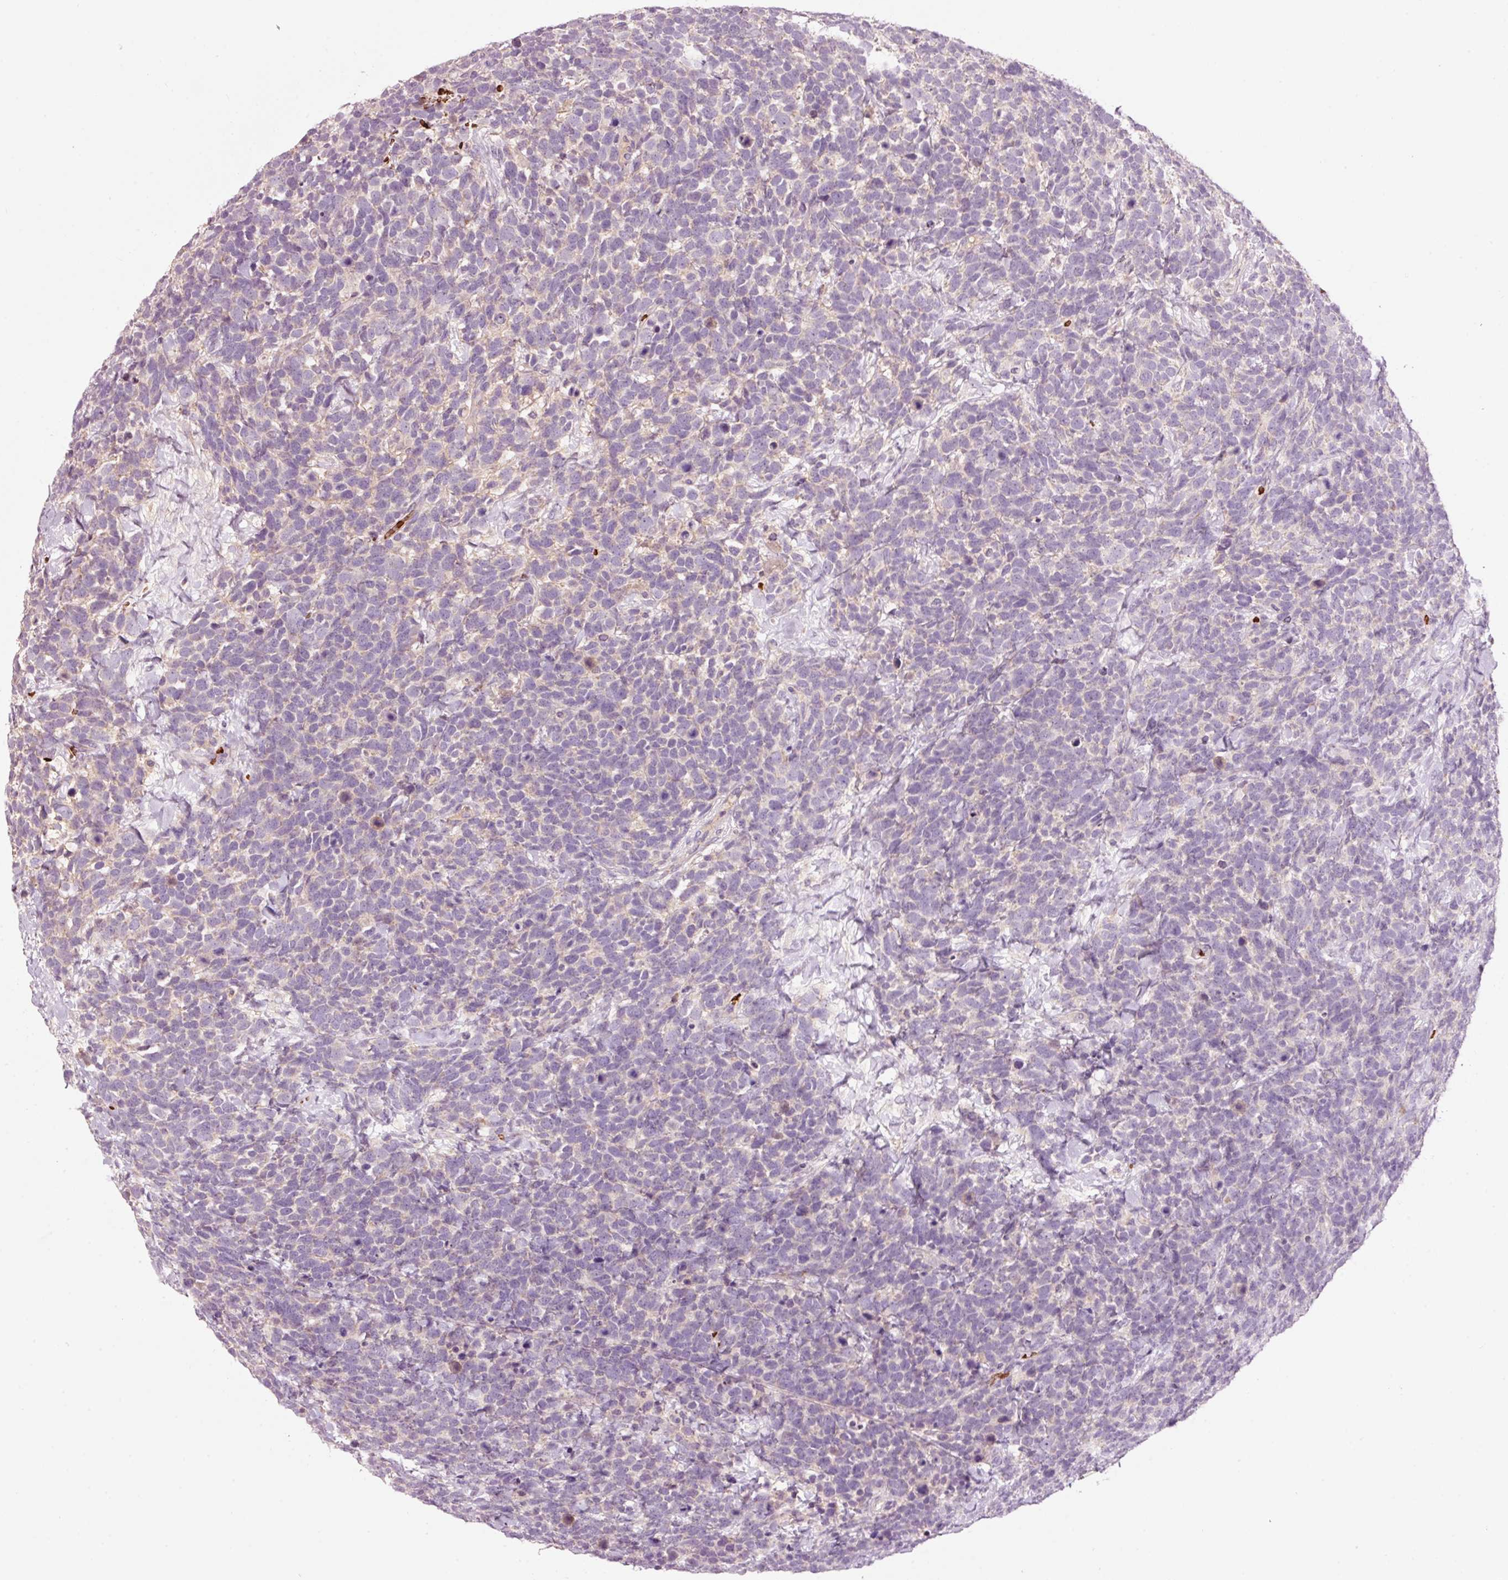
{"staining": {"intensity": "negative", "quantity": "none", "location": "none"}, "tissue": "urothelial cancer", "cell_type": "Tumor cells", "image_type": "cancer", "snomed": [{"axis": "morphology", "description": "Urothelial carcinoma, High grade"}, {"axis": "topography", "description": "Urinary bladder"}], "caption": "IHC image of human high-grade urothelial carcinoma stained for a protein (brown), which displays no expression in tumor cells.", "gene": "LDHAL6B", "patient": {"sex": "female", "age": 82}}